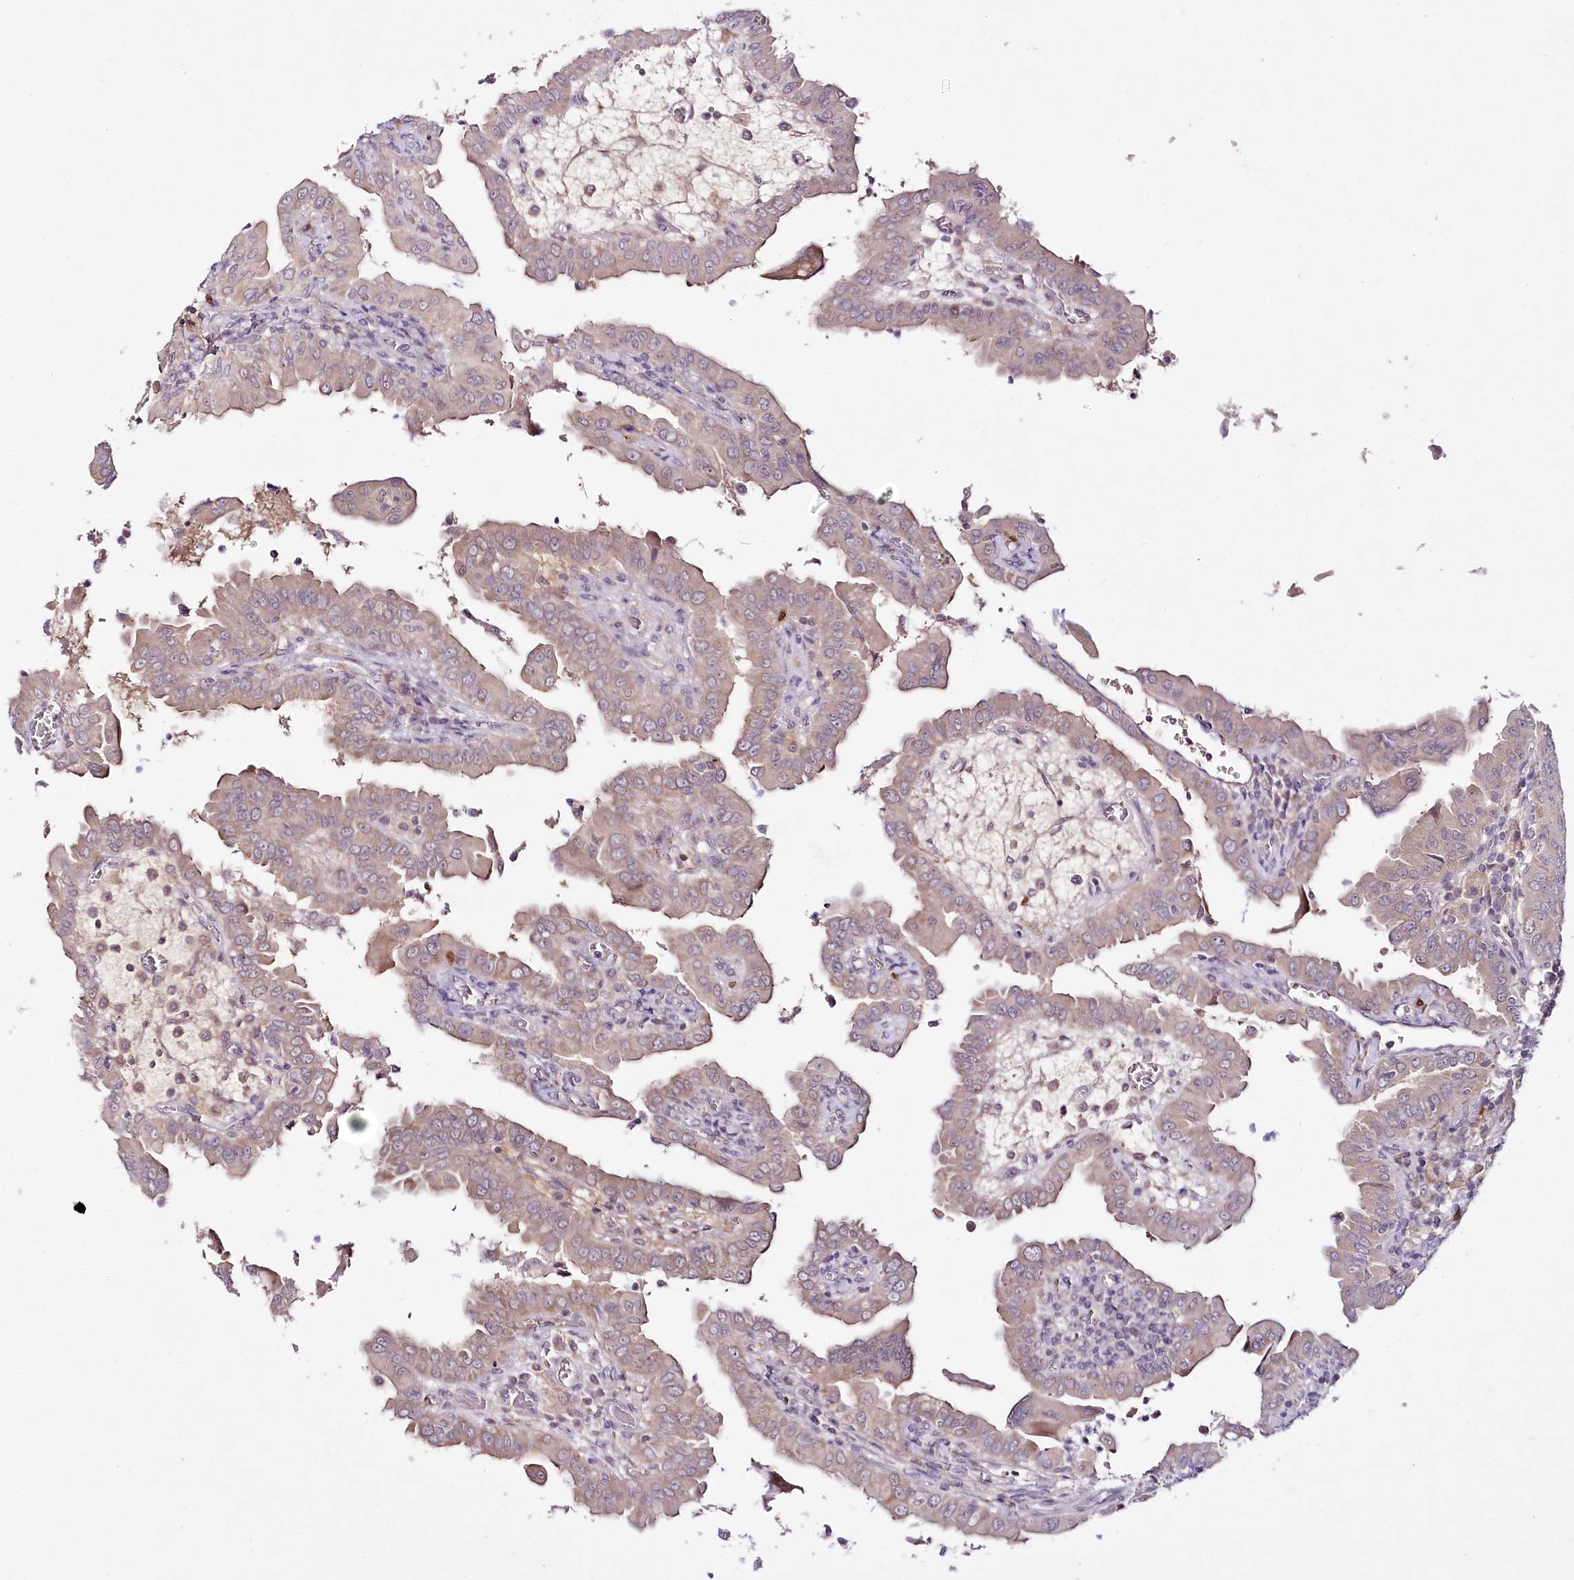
{"staining": {"intensity": "negative", "quantity": "none", "location": "none"}, "tissue": "thyroid cancer", "cell_type": "Tumor cells", "image_type": "cancer", "snomed": [{"axis": "morphology", "description": "Papillary adenocarcinoma, NOS"}, {"axis": "topography", "description": "Thyroid gland"}], "caption": "Thyroid cancer (papillary adenocarcinoma) was stained to show a protein in brown. There is no significant staining in tumor cells.", "gene": "VWA5A", "patient": {"sex": "male", "age": 33}}